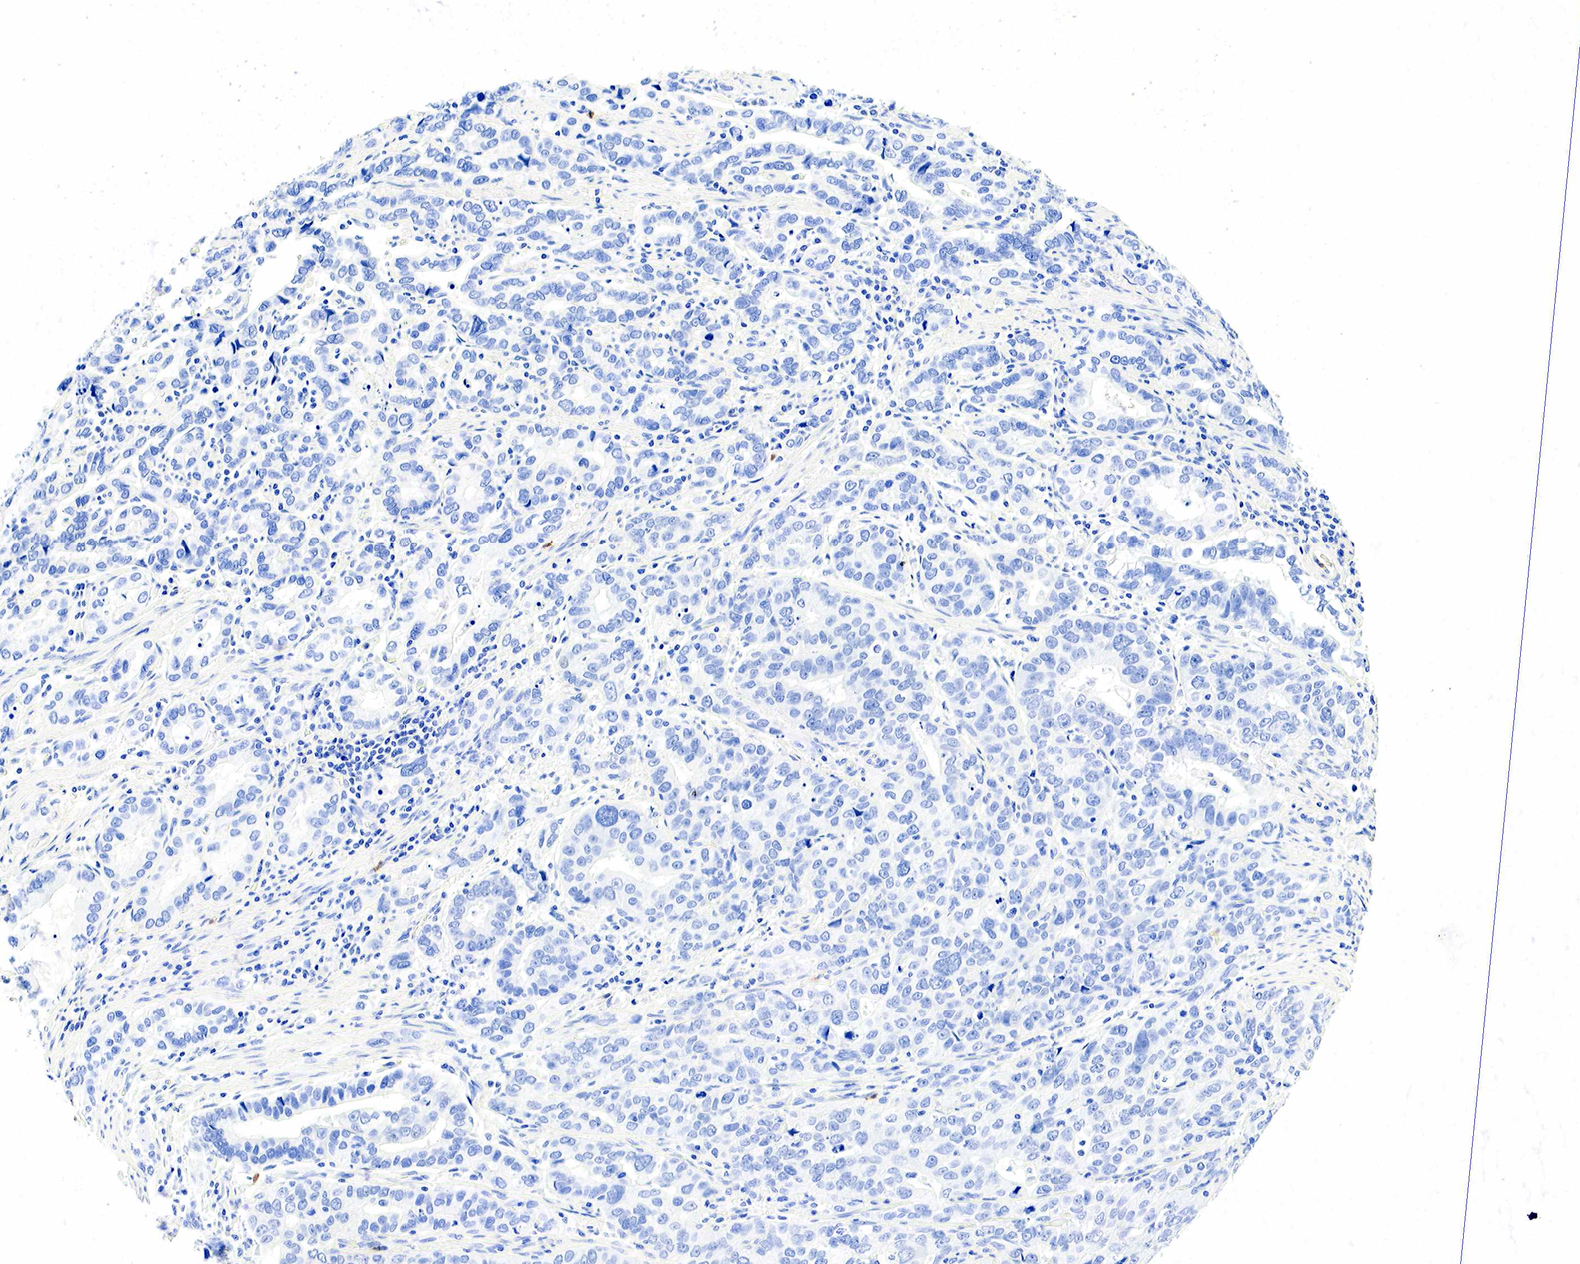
{"staining": {"intensity": "negative", "quantity": "none", "location": "none"}, "tissue": "stomach cancer", "cell_type": "Tumor cells", "image_type": "cancer", "snomed": [{"axis": "morphology", "description": "Adenocarcinoma, NOS"}, {"axis": "topography", "description": "Stomach, upper"}], "caption": "DAB immunohistochemical staining of human stomach cancer (adenocarcinoma) shows no significant staining in tumor cells.", "gene": "FUT4", "patient": {"sex": "male", "age": 76}}